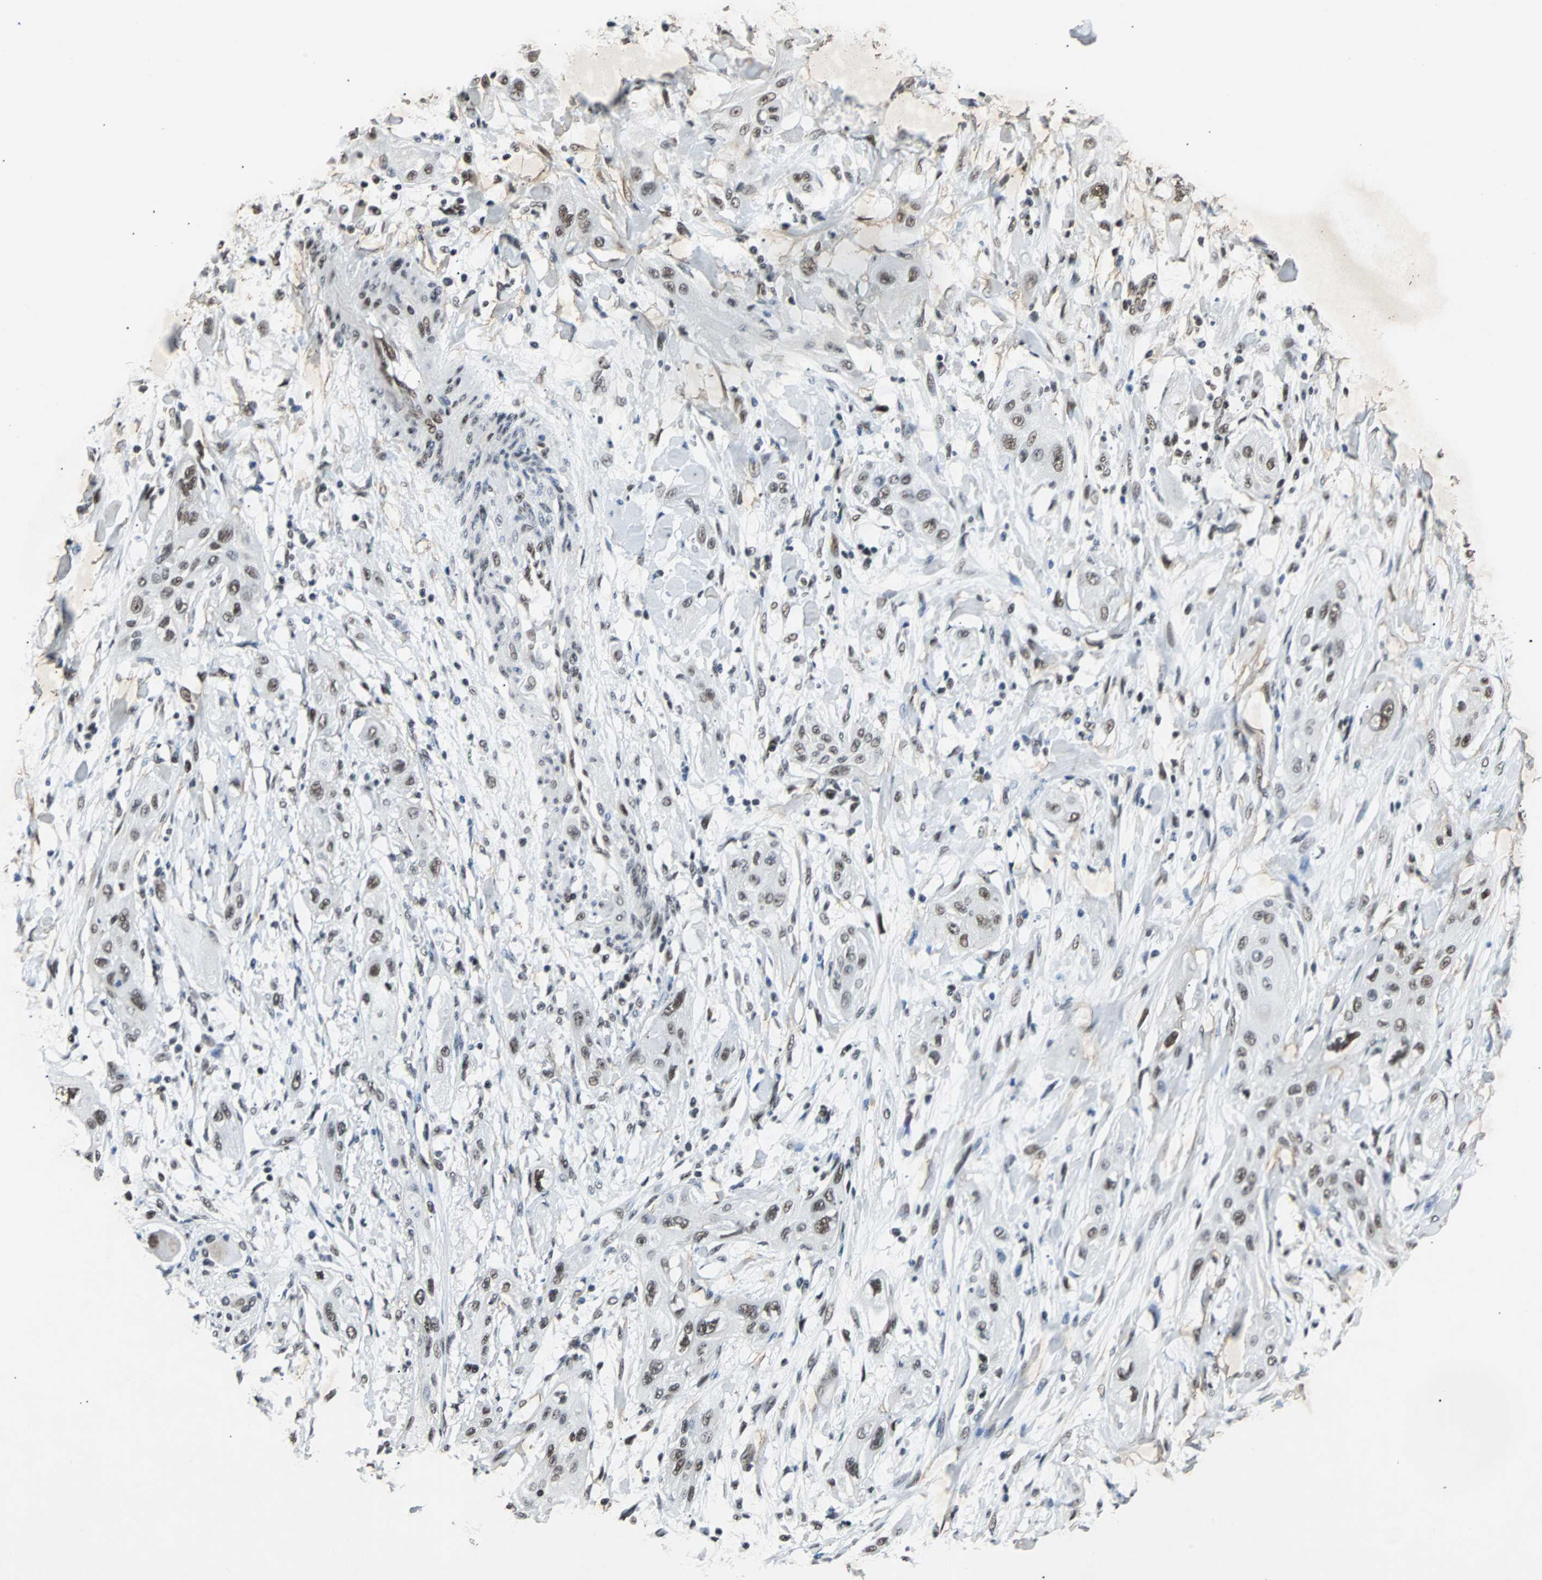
{"staining": {"intensity": "moderate", "quantity": ">75%", "location": "nuclear"}, "tissue": "lung cancer", "cell_type": "Tumor cells", "image_type": "cancer", "snomed": [{"axis": "morphology", "description": "Squamous cell carcinoma, NOS"}, {"axis": "topography", "description": "Lung"}], "caption": "Immunohistochemical staining of lung cancer (squamous cell carcinoma) exhibits medium levels of moderate nuclear staining in about >75% of tumor cells.", "gene": "GATAD2A", "patient": {"sex": "female", "age": 47}}